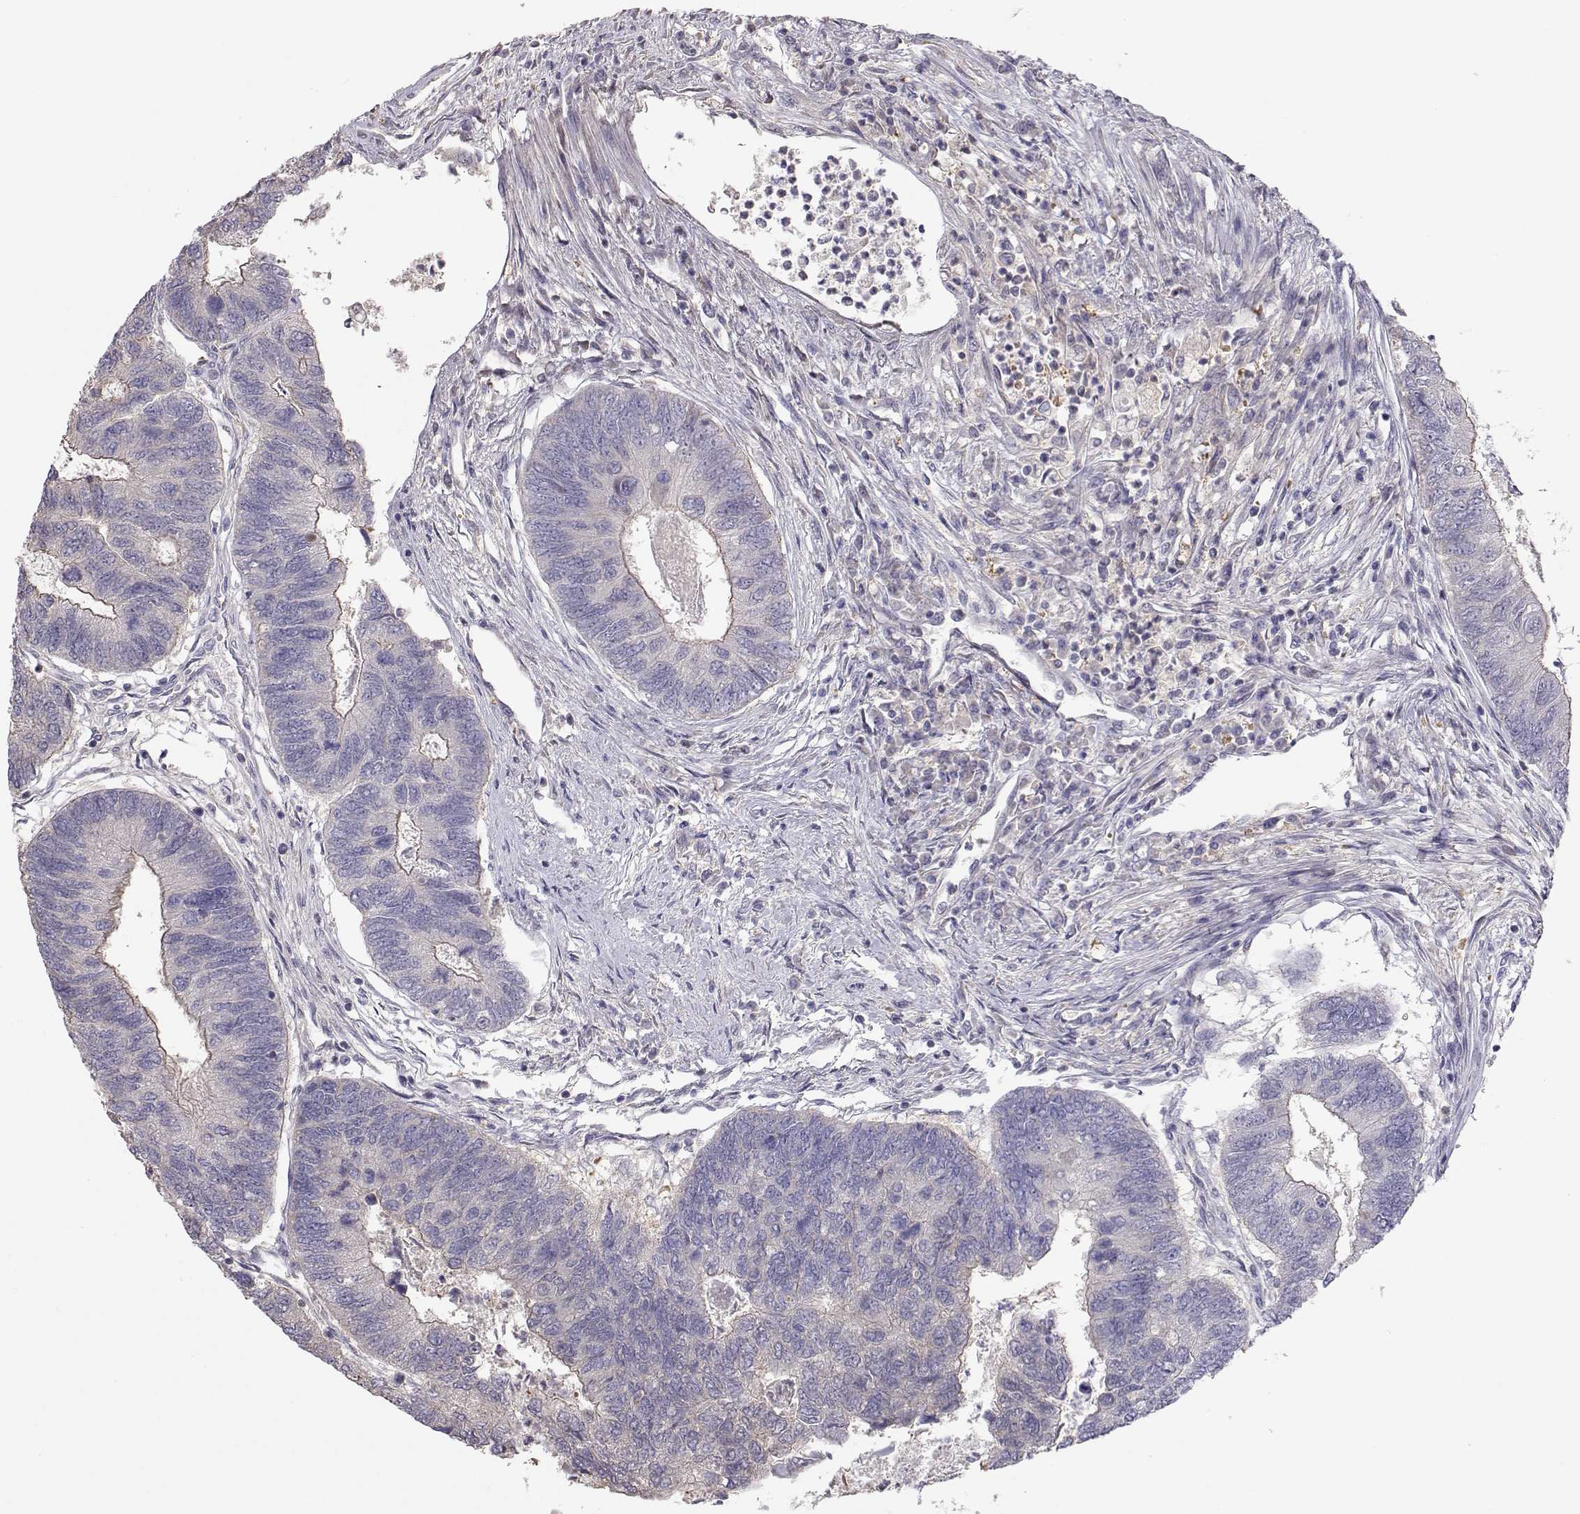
{"staining": {"intensity": "negative", "quantity": "none", "location": "none"}, "tissue": "colorectal cancer", "cell_type": "Tumor cells", "image_type": "cancer", "snomed": [{"axis": "morphology", "description": "Adenocarcinoma, NOS"}, {"axis": "topography", "description": "Colon"}], "caption": "Tumor cells show no significant staining in colorectal cancer (adenocarcinoma).", "gene": "NCAM2", "patient": {"sex": "female", "age": 67}}